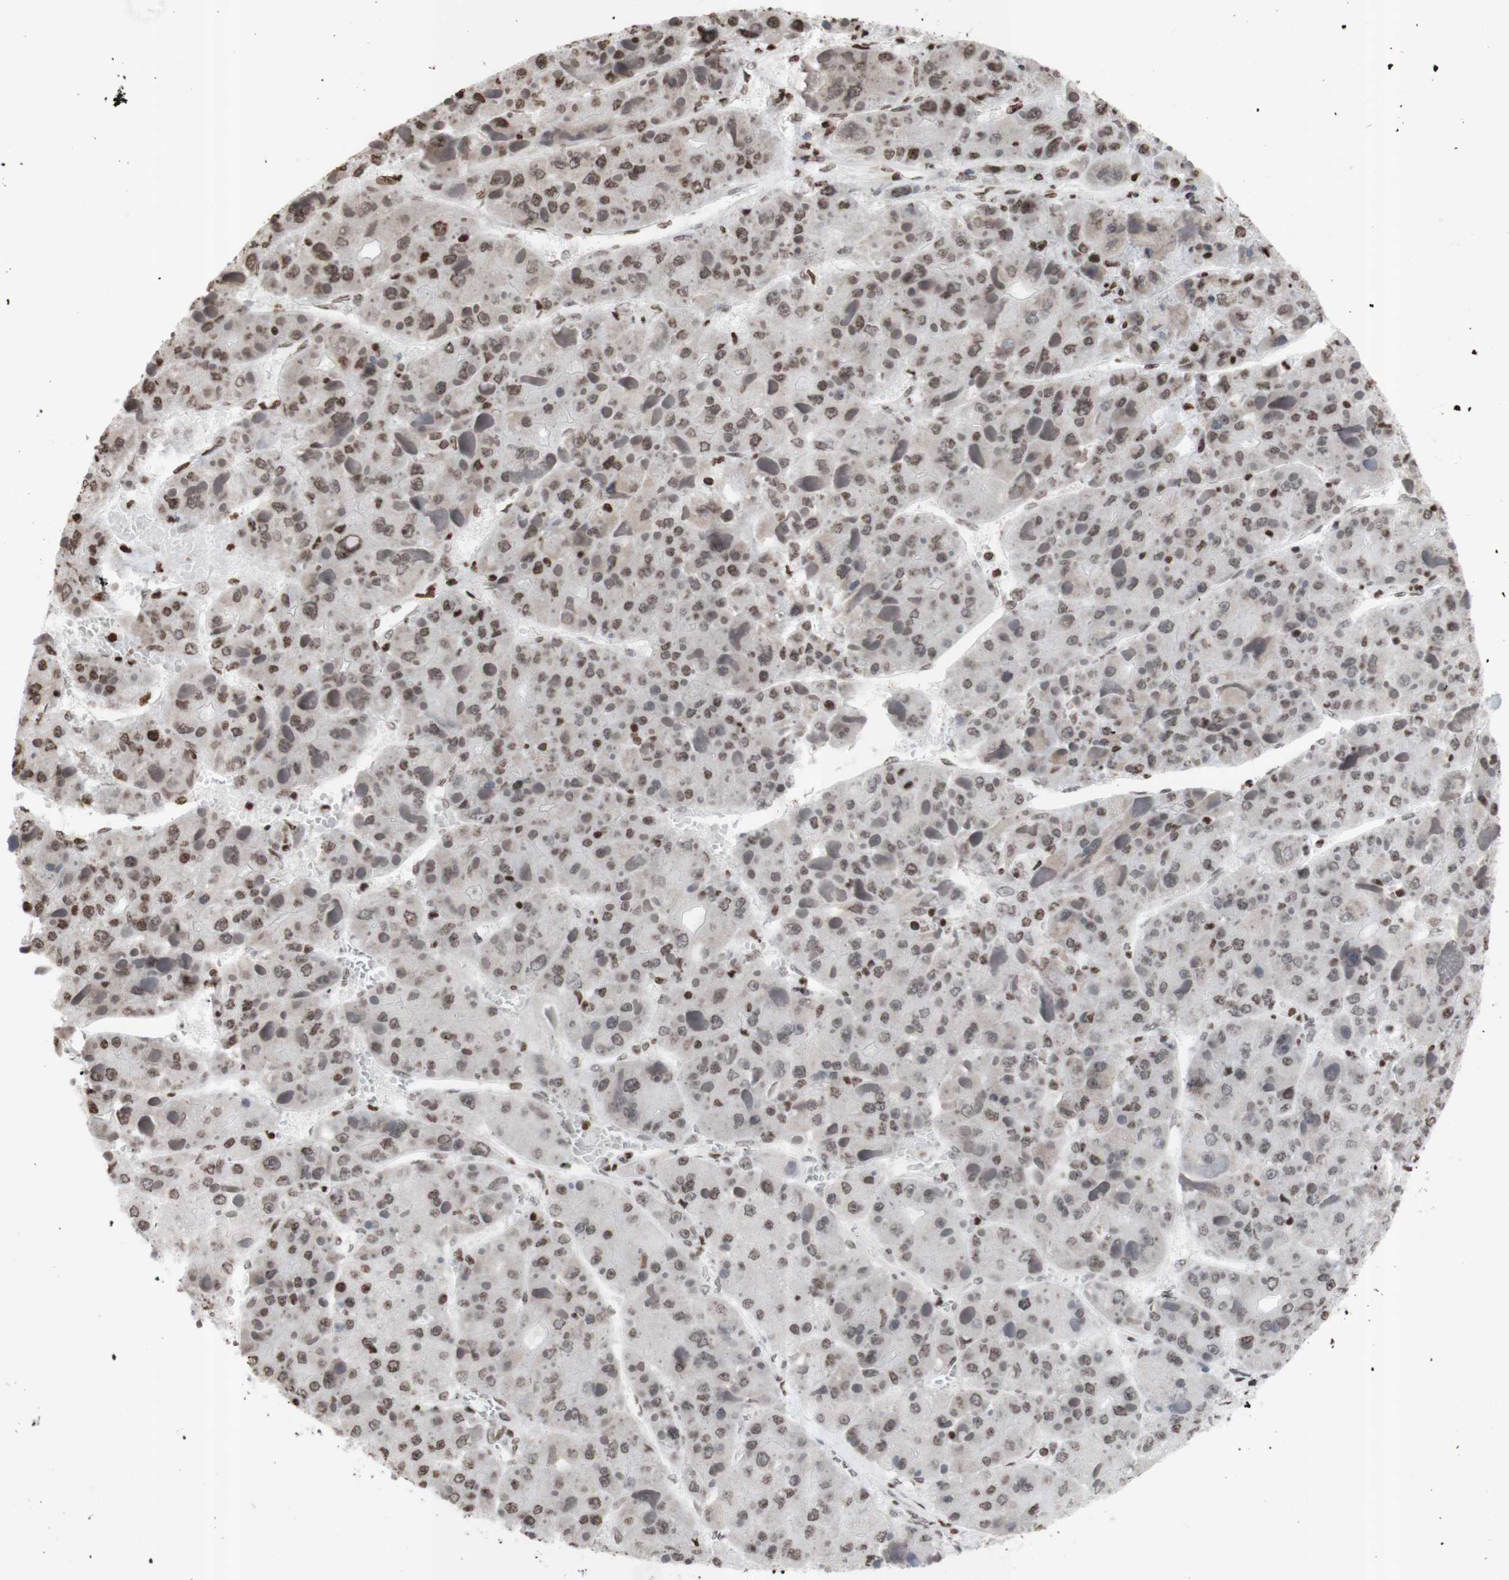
{"staining": {"intensity": "weak", "quantity": "25%-75%", "location": "nuclear"}, "tissue": "liver cancer", "cell_type": "Tumor cells", "image_type": "cancer", "snomed": [{"axis": "morphology", "description": "Carcinoma, Hepatocellular, NOS"}, {"axis": "topography", "description": "Liver"}], "caption": "A micrograph of human hepatocellular carcinoma (liver) stained for a protein shows weak nuclear brown staining in tumor cells.", "gene": "SNAI2", "patient": {"sex": "female", "age": 73}}